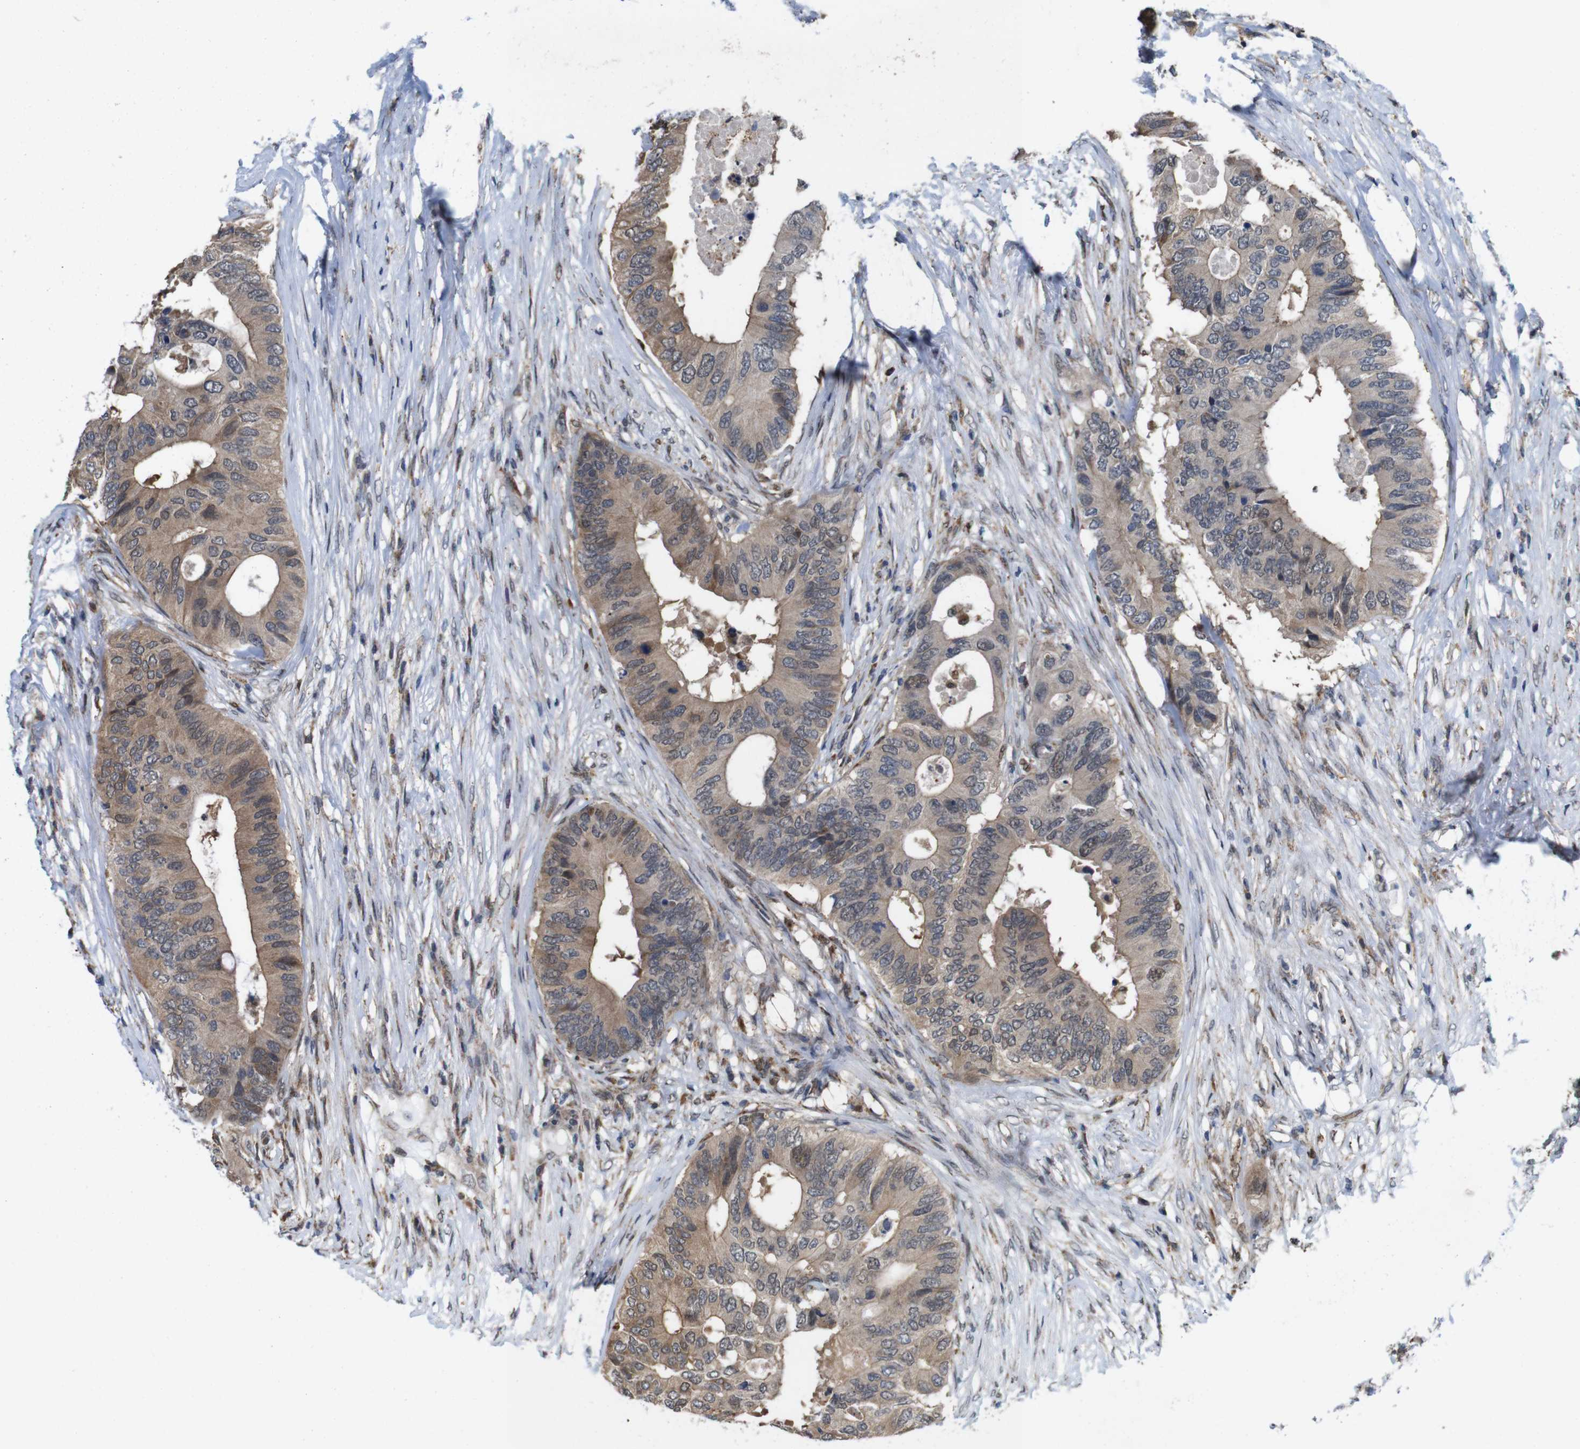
{"staining": {"intensity": "moderate", "quantity": ">75%", "location": "cytoplasmic/membranous,nuclear"}, "tissue": "colorectal cancer", "cell_type": "Tumor cells", "image_type": "cancer", "snomed": [{"axis": "morphology", "description": "Adenocarcinoma, NOS"}, {"axis": "topography", "description": "Colon"}], "caption": "Immunohistochemical staining of human adenocarcinoma (colorectal) exhibits moderate cytoplasmic/membranous and nuclear protein staining in approximately >75% of tumor cells.", "gene": "PNMA8A", "patient": {"sex": "male", "age": 71}}